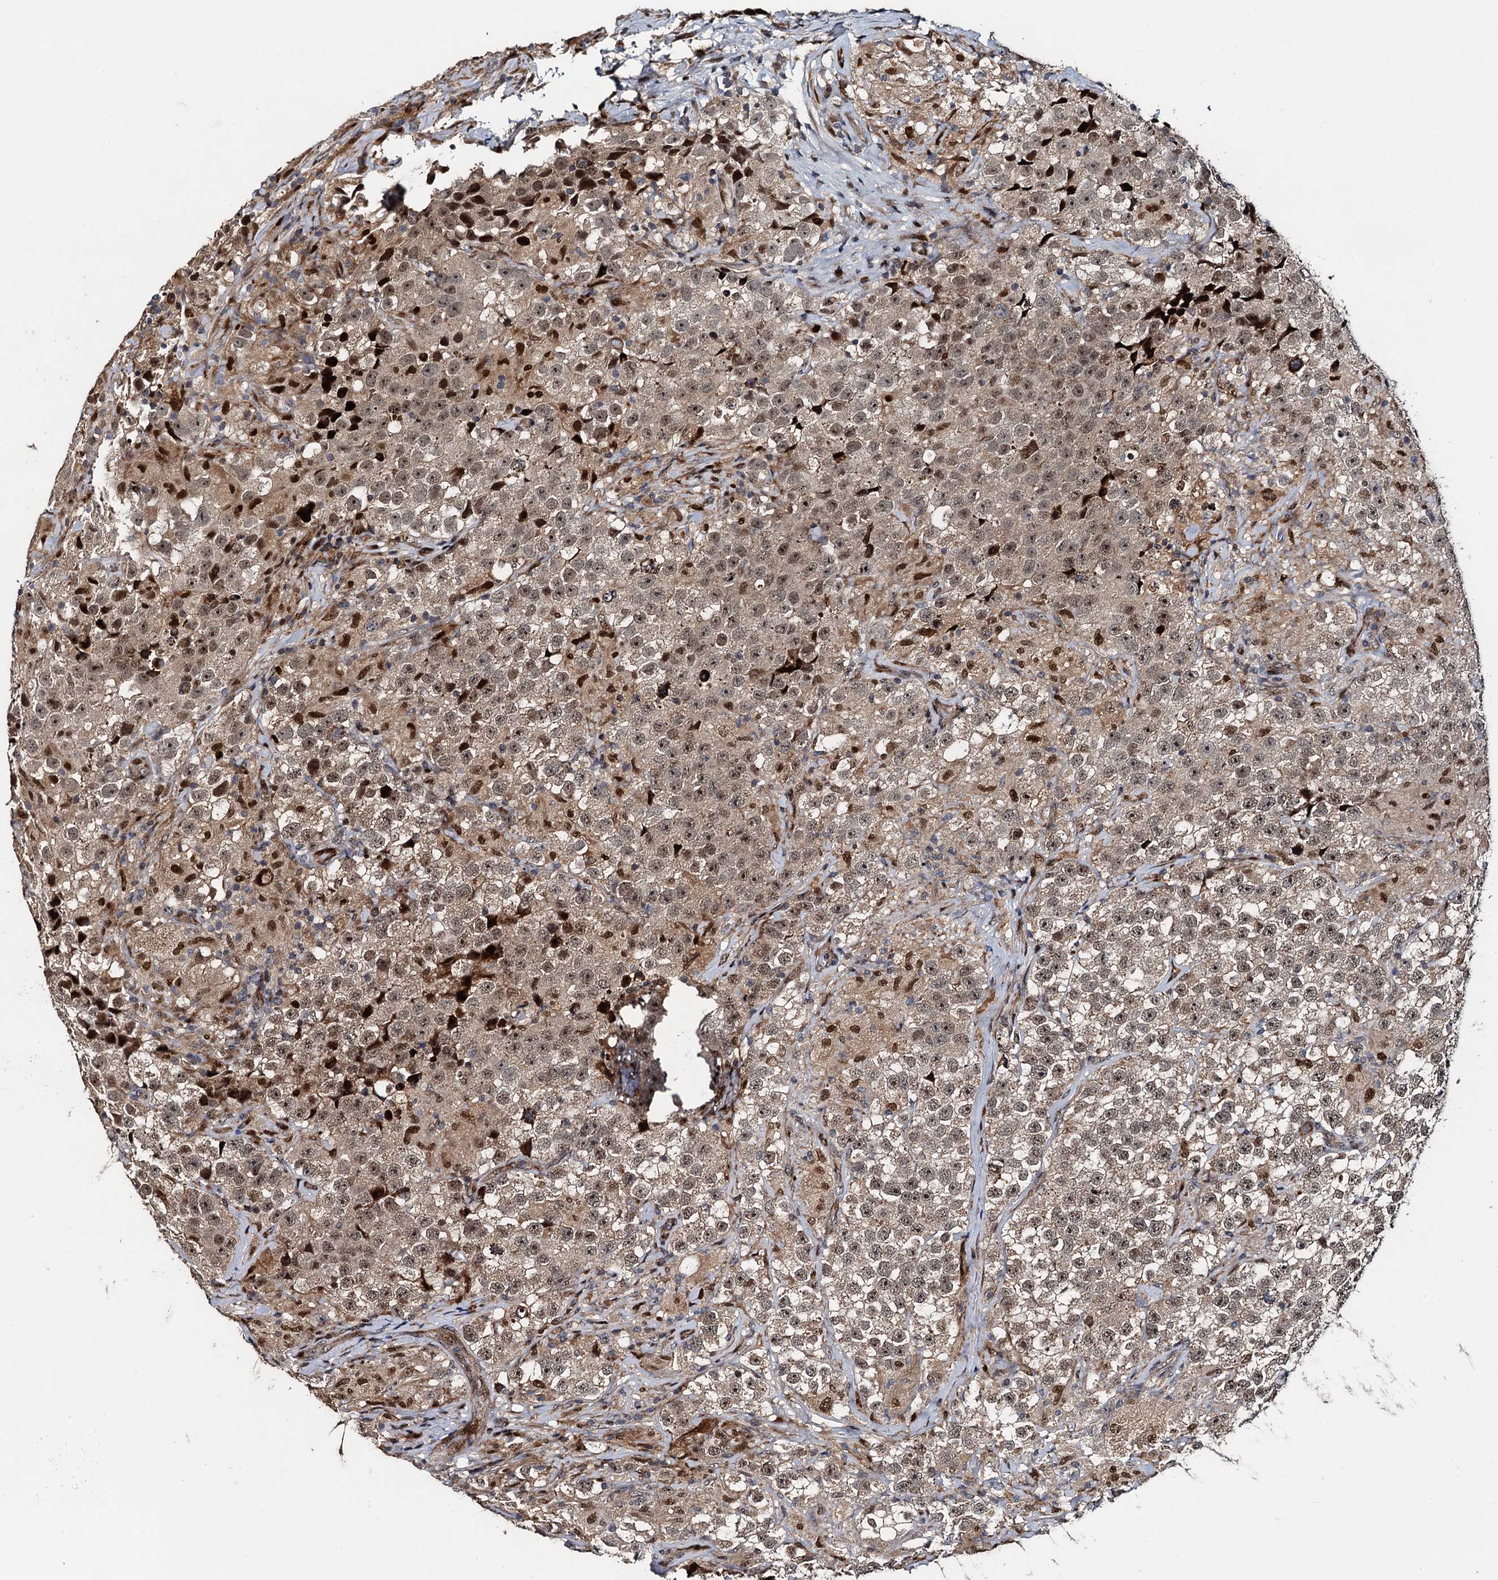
{"staining": {"intensity": "moderate", "quantity": ">75%", "location": "cytoplasmic/membranous,nuclear"}, "tissue": "testis cancer", "cell_type": "Tumor cells", "image_type": "cancer", "snomed": [{"axis": "morphology", "description": "Seminoma, NOS"}, {"axis": "topography", "description": "Testis"}], "caption": "This image shows immunohistochemistry (IHC) staining of testis seminoma, with medium moderate cytoplasmic/membranous and nuclear positivity in about >75% of tumor cells.", "gene": "ATOSA", "patient": {"sex": "male", "age": 46}}